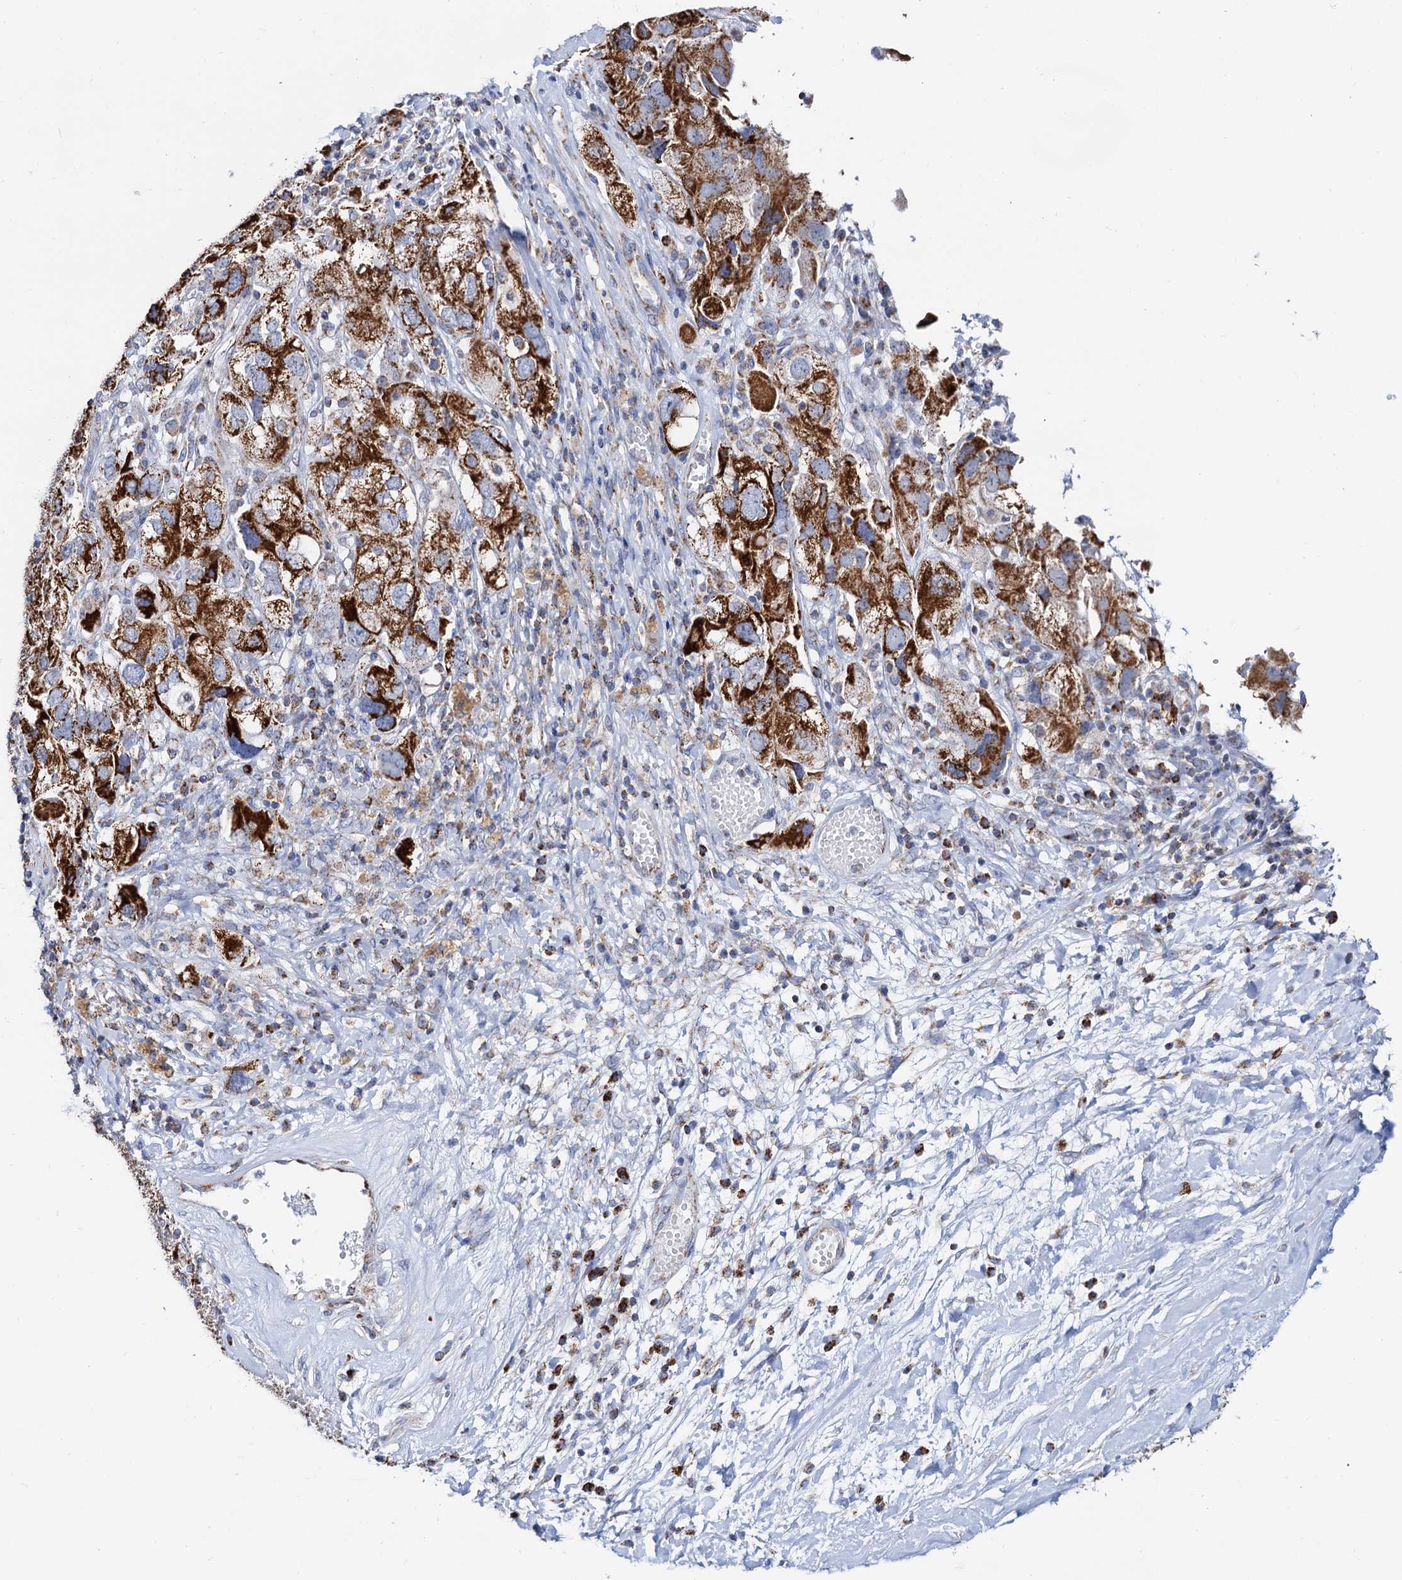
{"staining": {"intensity": "strong", "quantity": ">75%", "location": "cytoplasmic/membranous"}, "tissue": "ovarian cancer", "cell_type": "Tumor cells", "image_type": "cancer", "snomed": [{"axis": "morphology", "description": "Carcinoma, NOS"}, {"axis": "morphology", "description": "Cystadenocarcinoma, serous, NOS"}, {"axis": "topography", "description": "Ovary"}], "caption": "Protein staining demonstrates strong cytoplasmic/membranous positivity in approximately >75% of tumor cells in ovarian carcinoma.", "gene": "C2CD3", "patient": {"sex": "female", "age": 69}}